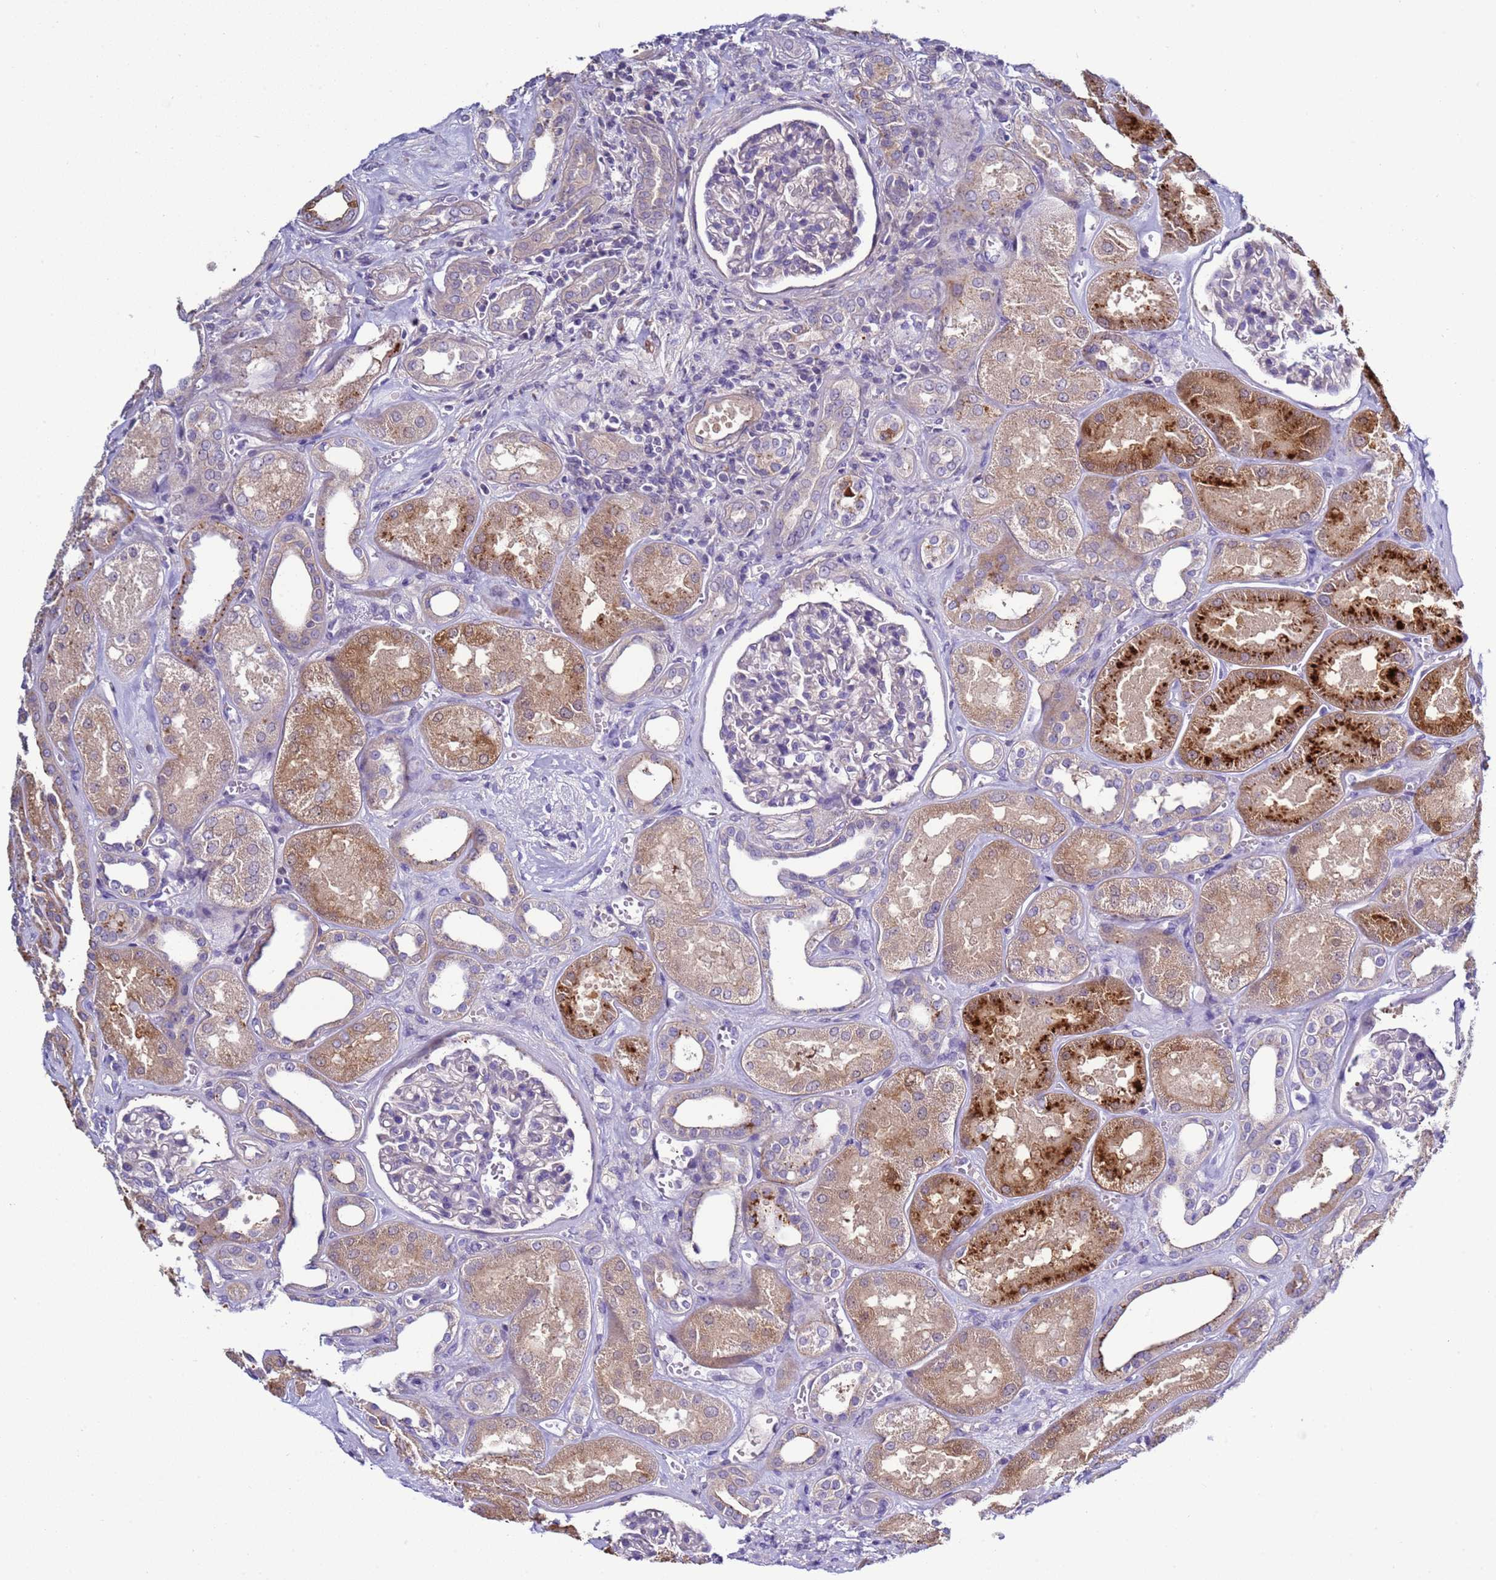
{"staining": {"intensity": "negative", "quantity": "none", "location": "none"}, "tissue": "kidney", "cell_type": "Cells in glomeruli", "image_type": "normal", "snomed": [{"axis": "morphology", "description": "Normal tissue, NOS"}, {"axis": "morphology", "description": "Adenocarcinoma, NOS"}, {"axis": "topography", "description": "Kidney"}], "caption": "Kidney stained for a protein using IHC exhibits no expression cells in glomeruli.", "gene": "NAT1", "patient": {"sex": "female", "age": 68}}